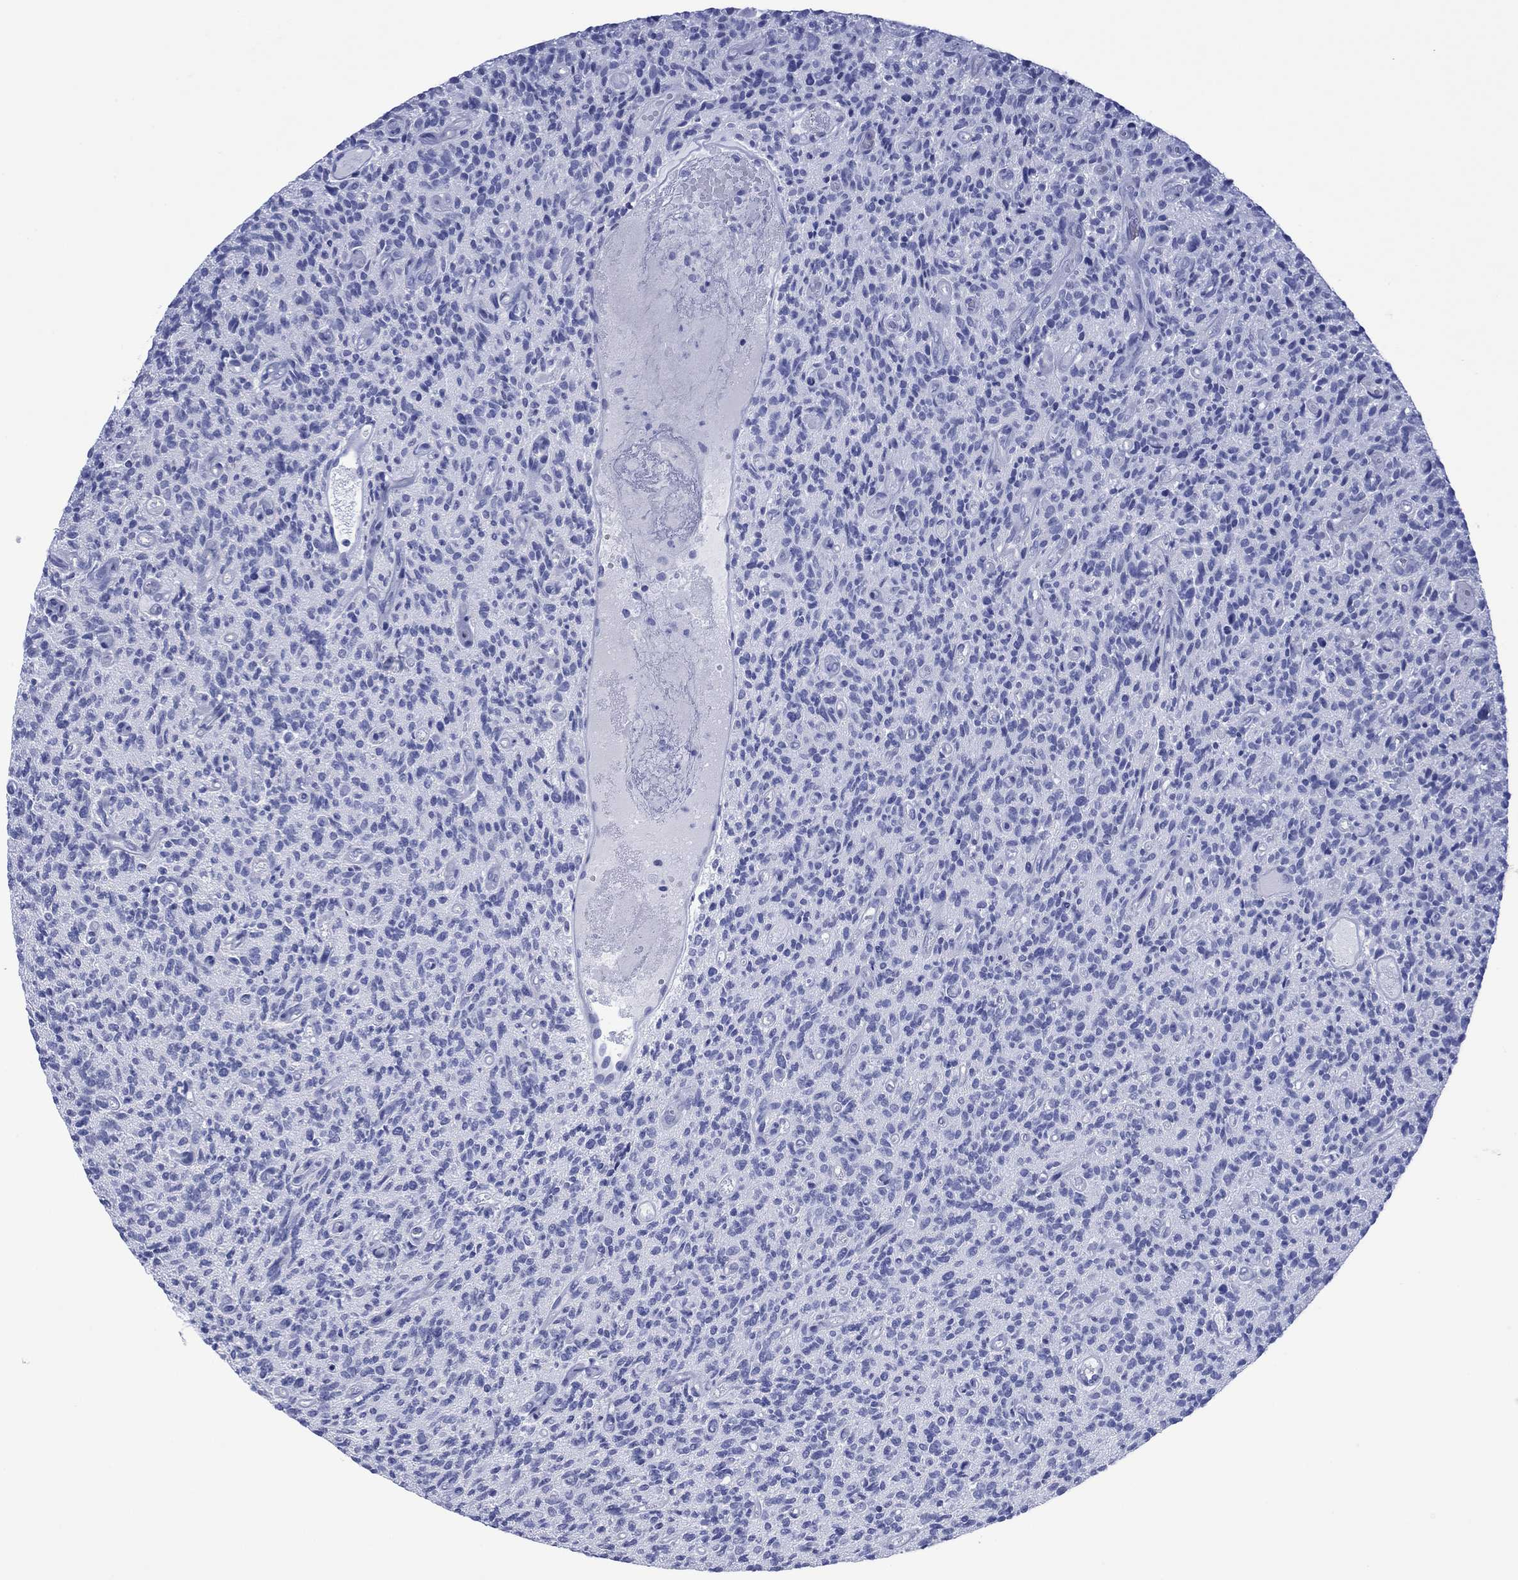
{"staining": {"intensity": "negative", "quantity": "none", "location": "none"}, "tissue": "glioma", "cell_type": "Tumor cells", "image_type": "cancer", "snomed": [{"axis": "morphology", "description": "Glioma, malignant, High grade"}, {"axis": "topography", "description": "Brain"}], "caption": "Immunohistochemistry micrograph of neoplastic tissue: glioma stained with DAB displays no significant protein expression in tumor cells.", "gene": "MLANA", "patient": {"sex": "male", "age": 64}}